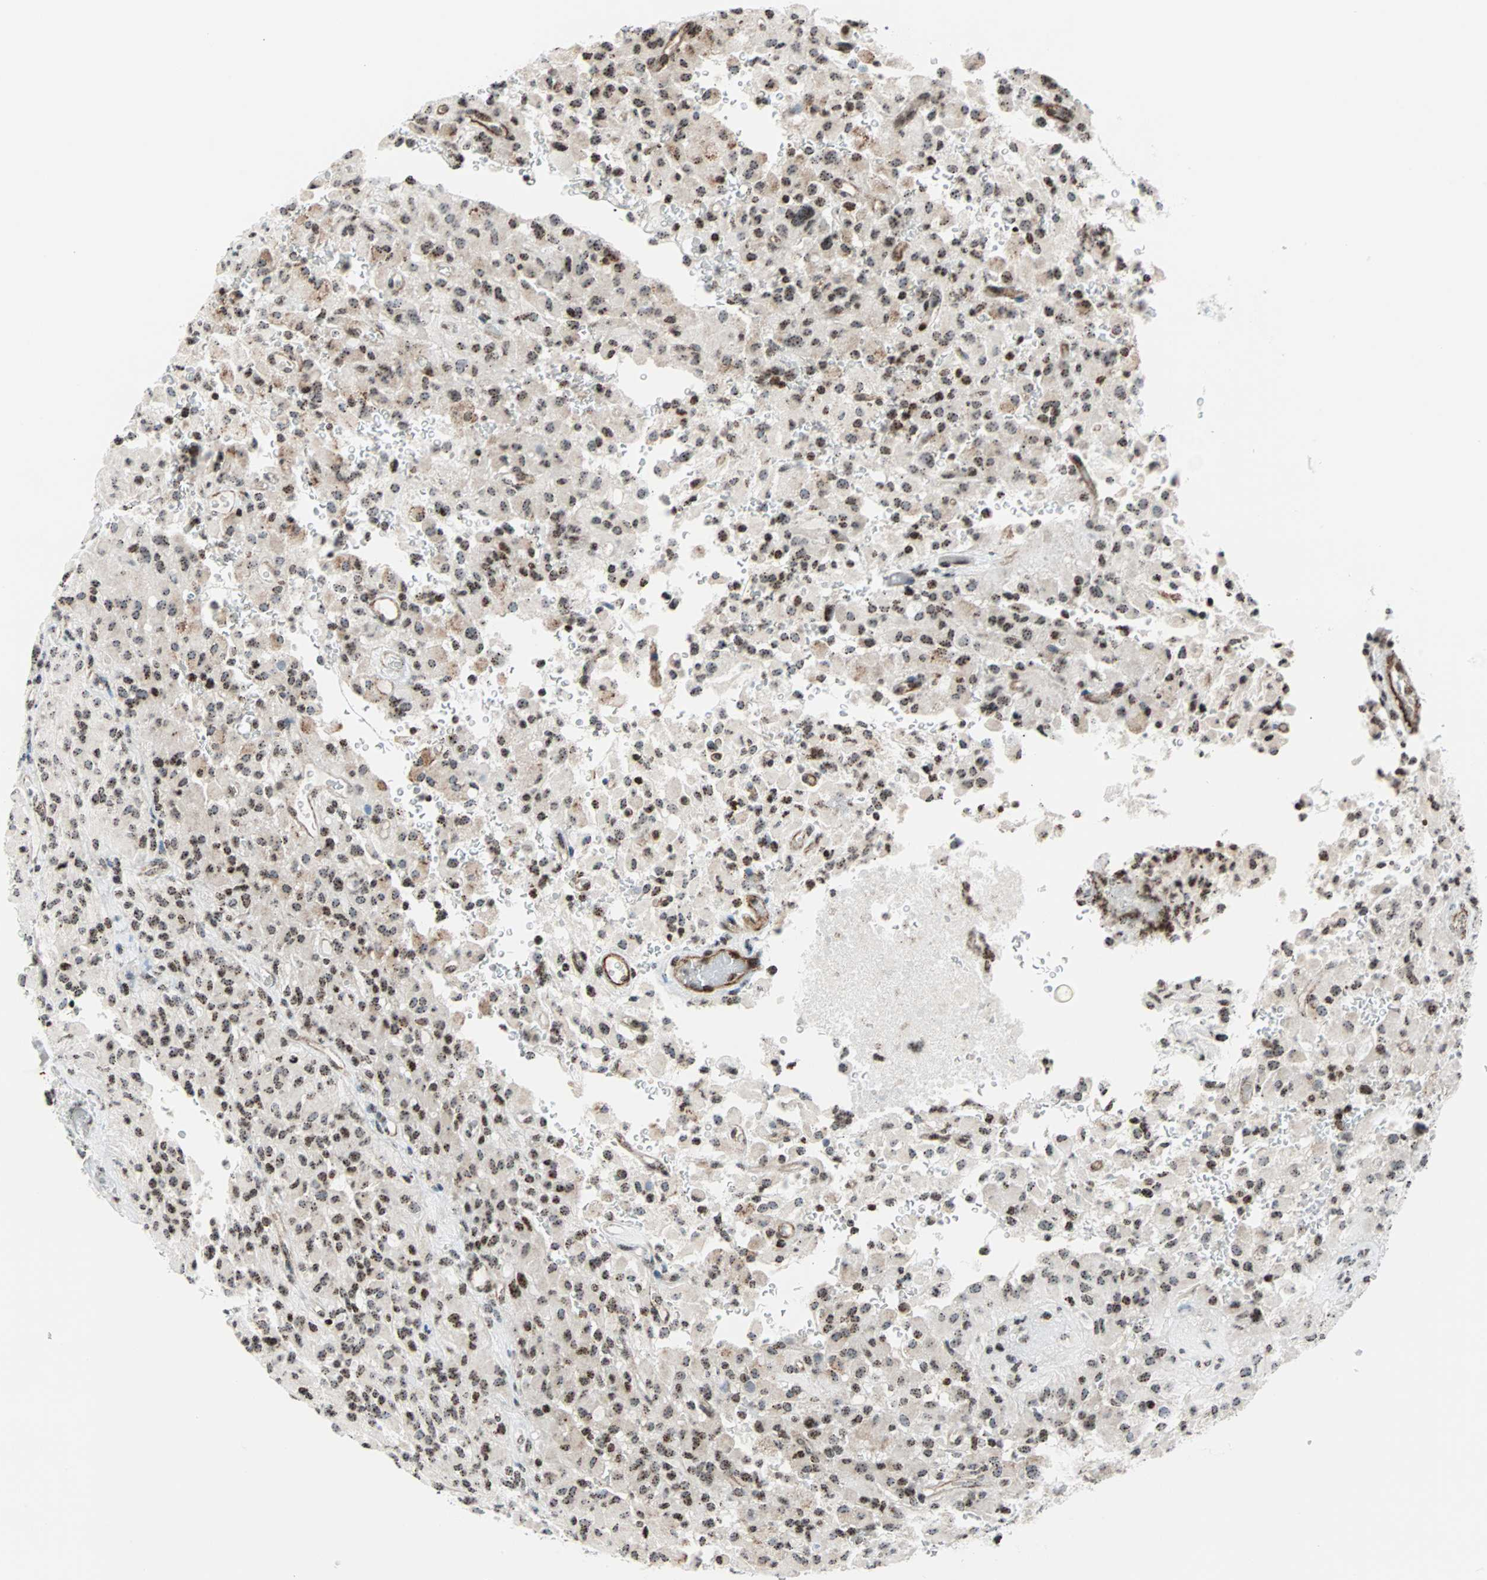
{"staining": {"intensity": "moderate", "quantity": ">75%", "location": "nuclear"}, "tissue": "glioma", "cell_type": "Tumor cells", "image_type": "cancer", "snomed": [{"axis": "morphology", "description": "Glioma, malignant, High grade"}, {"axis": "topography", "description": "Brain"}], "caption": "Human glioma stained with a brown dye shows moderate nuclear positive expression in approximately >75% of tumor cells.", "gene": "CENPA", "patient": {"sex": "male", "age": 71}}